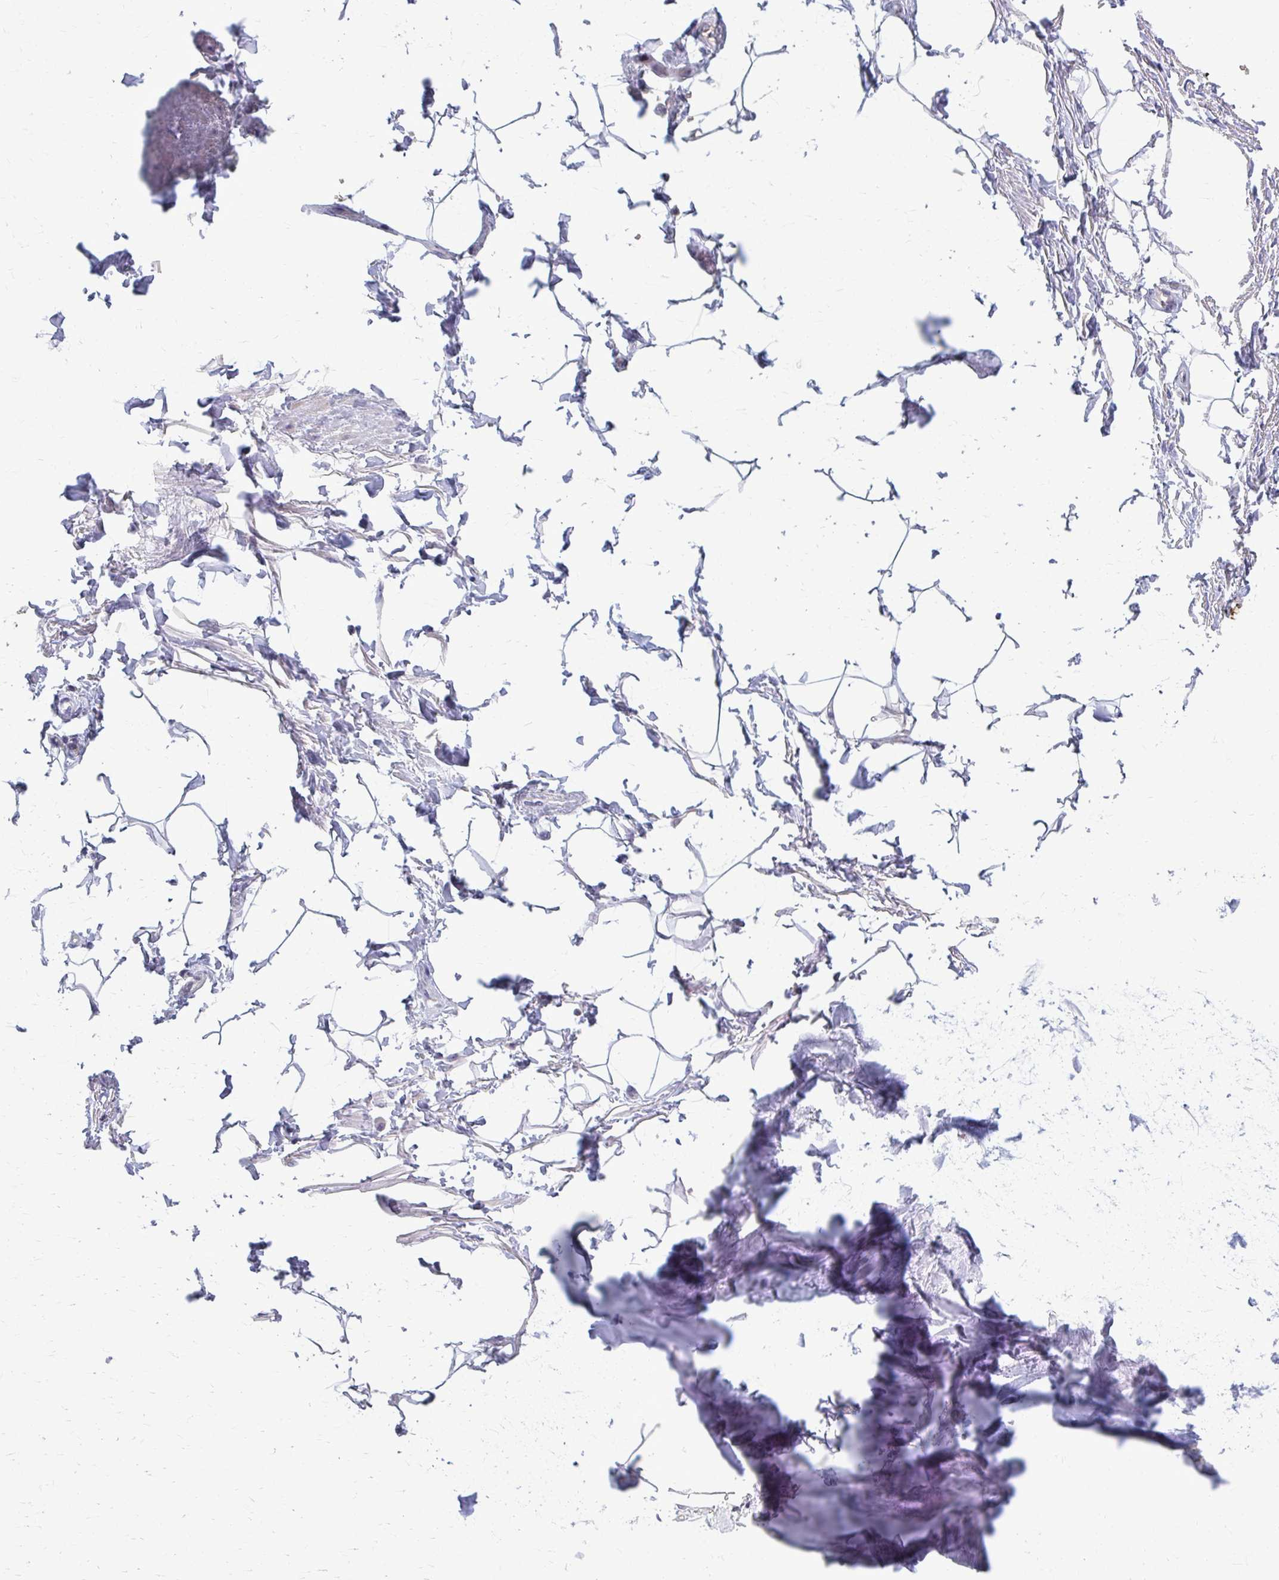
{"staining": {"intensity": "negative", "quantity": "none", "location": "none"}, "tissue": "adipose tissue", "cell_type": "Adipocytes", "image_type": "normal", "snomed": [{"axis": "morphology", "description": "Normal tissue, NOS"}, {"axis": "topography", "description": "Peripheral nerve tissue"}], "caption": "Unremarkable adipose tissue was stained to show a protein in brown. There is no significant expression in adipocytes. (Immunohistochemistry, brightfield microscopy, high magnification).", "gene": "MCRIP2", "patient": {"sex": "male", "age": 51}}